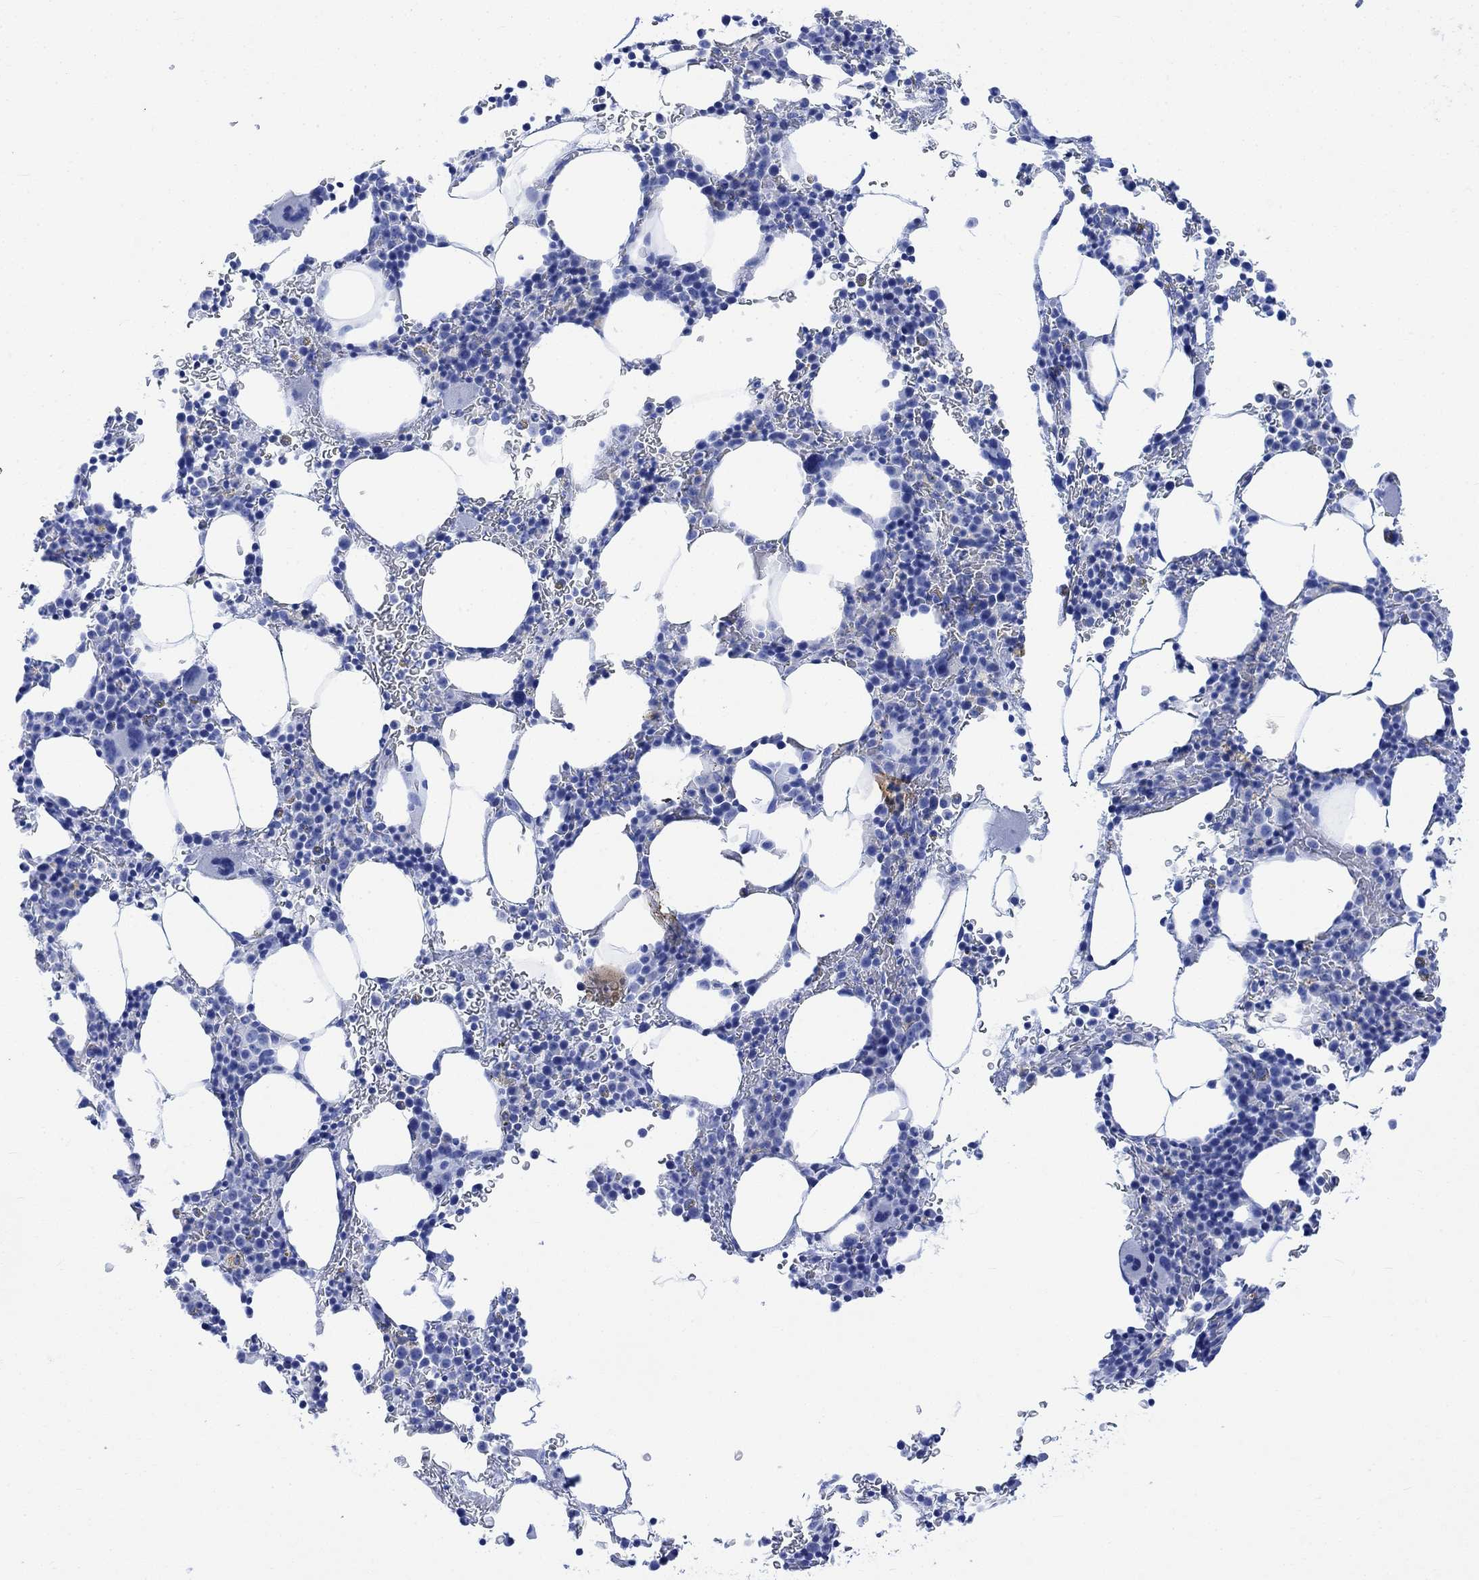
{"staining": {"intensity": "negative", "quantity": "none", "location": "none"}, "tissue": "bone marrow", "cell_type": "Hematopoietic cells", "image_type": "normal", "snomed": [{"axis": "morphology", "description": "Normal tissue, NOS"}, {"axis": "topography", "description": "Bone marrow"}], "caption": "Photomicrograph shows no significant protein positivity in hematopoietic cells of unremarkable bone marrow.", "gene": "CELF4", "patient": {"sex": "male", "age": 77}}